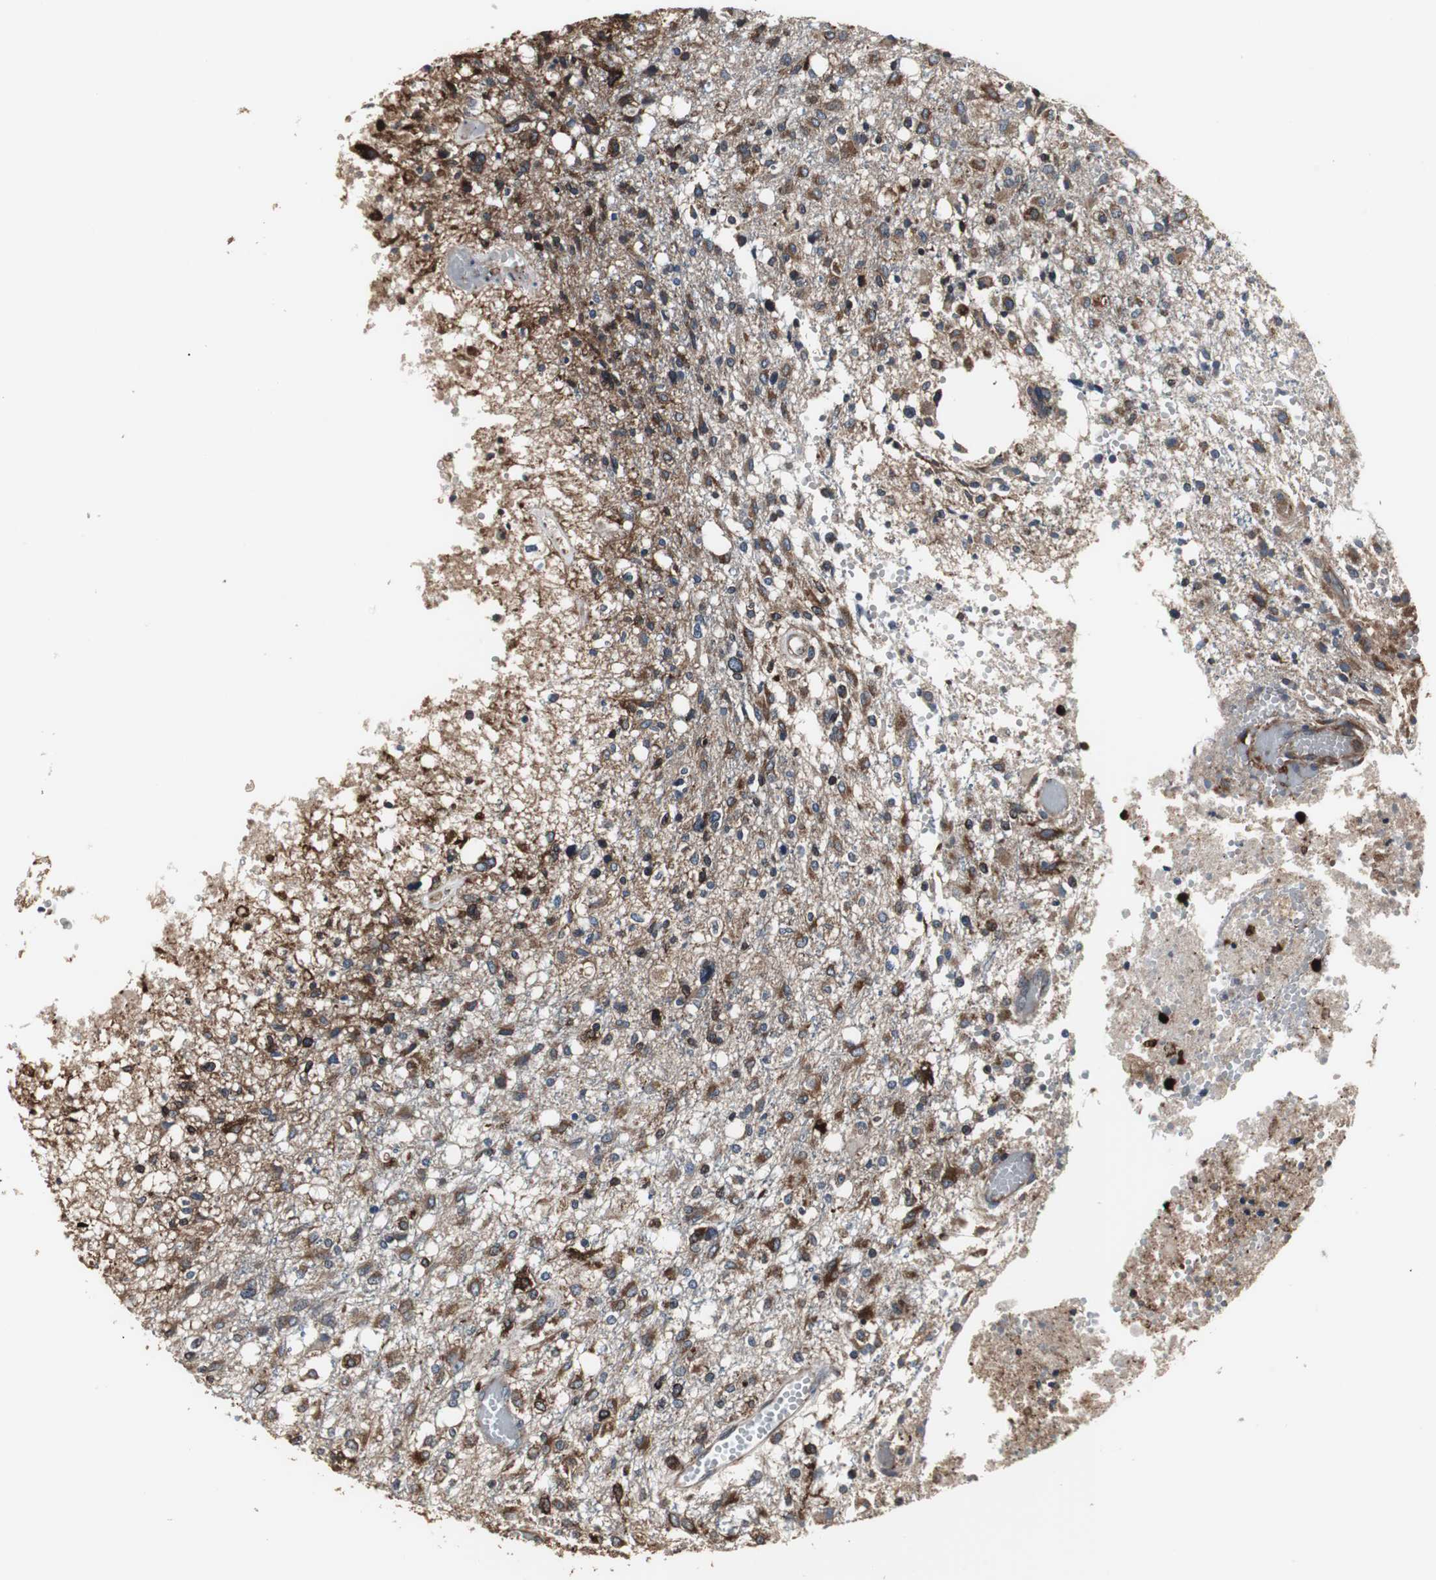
{"staining": {"intensity": "moderate", "quantity": ">75%", "location": "cytoplasmic/membranous"}, "tissue": "glioma", "cell_type": "Tumor cells", "image_type": "cancer", "snomed": [{"axis": "morphology", "description": "Glioma, malignant, High grade"}, {"axis": "topography", "description": "Cerebral cortex"}], "caption": "IHC image of human glioma stained for a protein (brown), which demonstrates medium levels of moderate cytoplasmic/membranous expression in approximately >75% of tumor cells.", "gene": "CALU", "patient": {"sex": "male", "age": 76}}